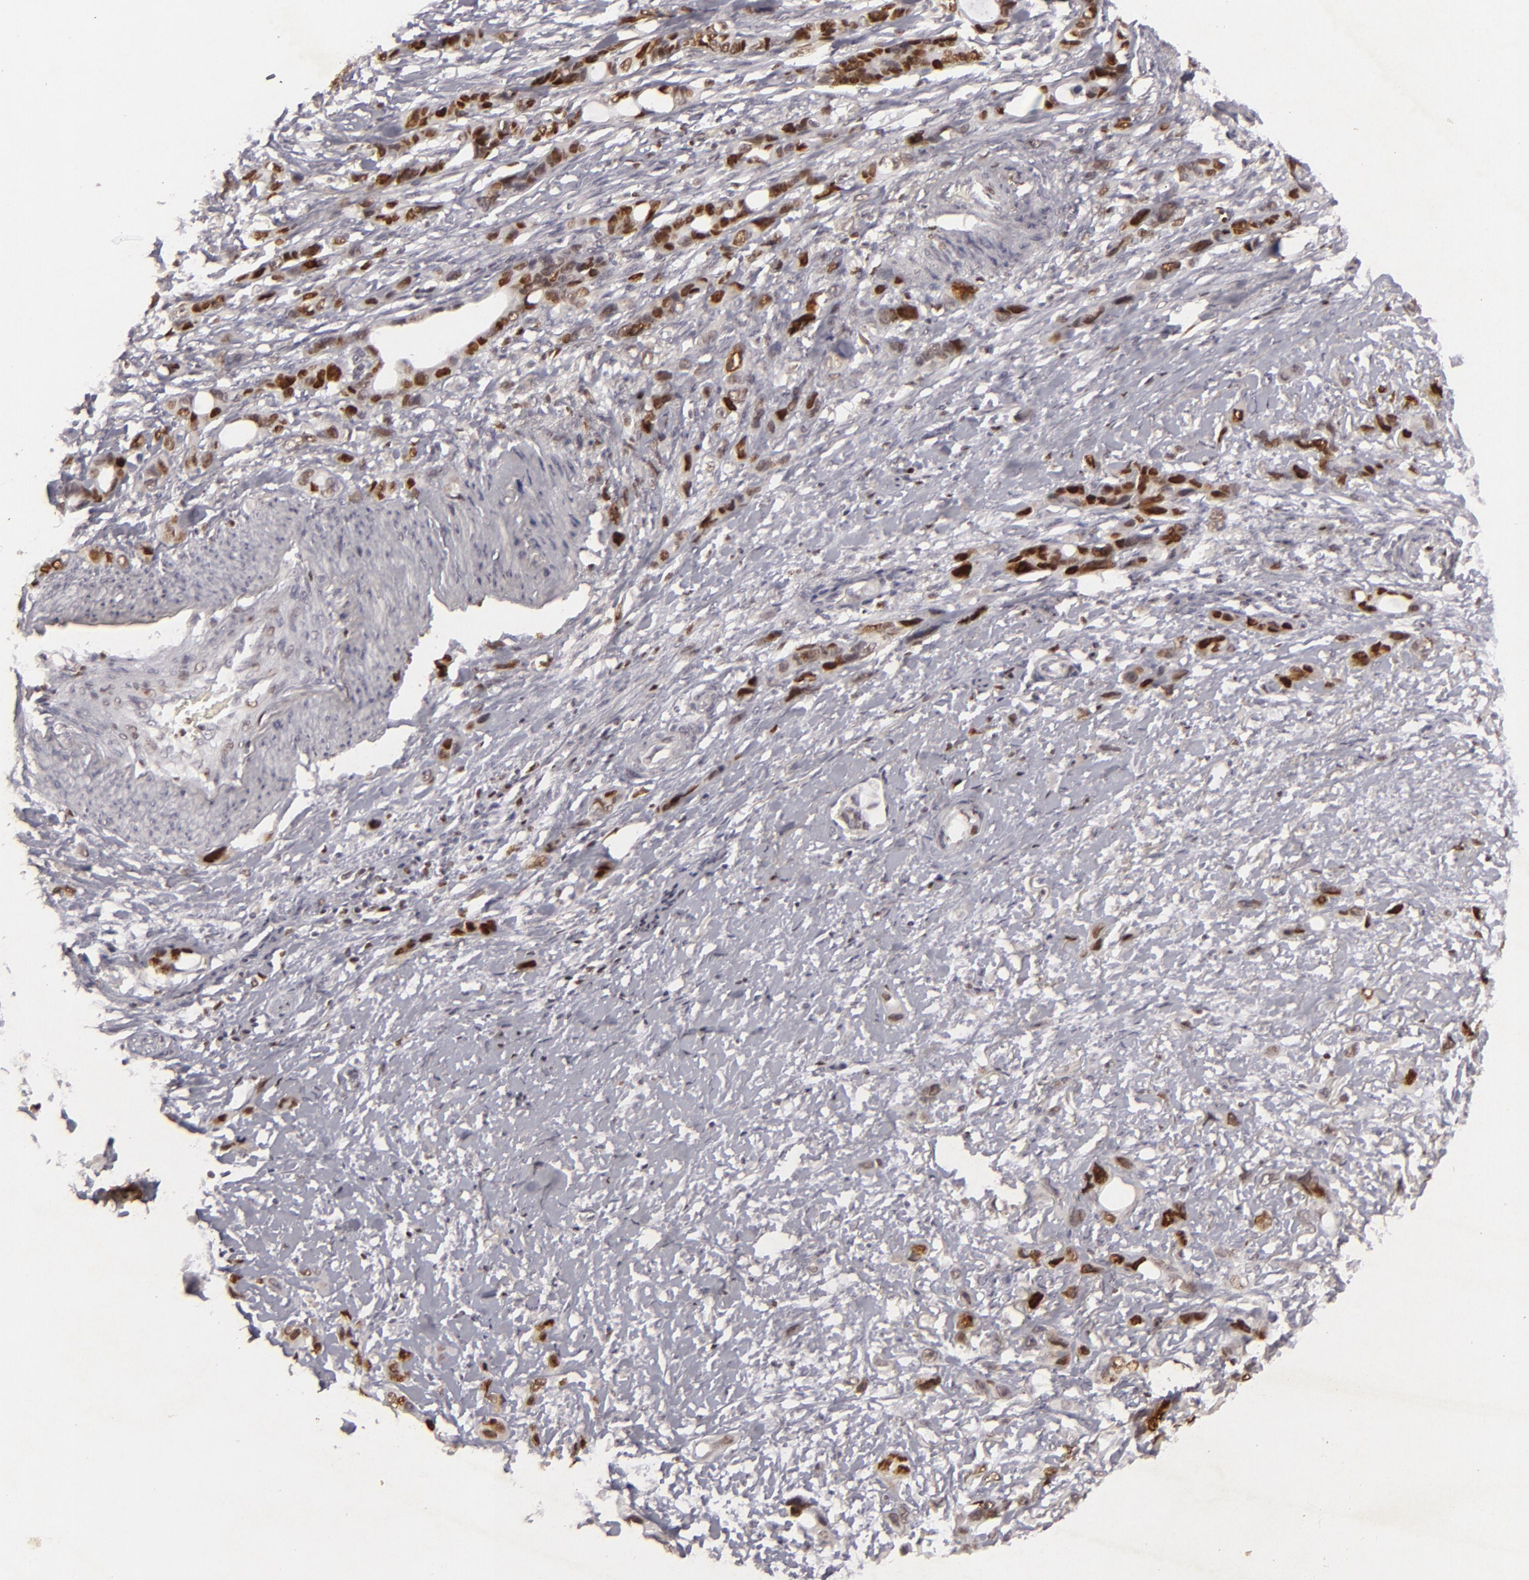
{"staining": {"intensity": "strong", "quantity": ">75%", "location": "nuclear"}, "tissue": "stomach cancer", "cell_type": "Tumor cells", "image_type": "cancer", "snomed": [{"axis": "morphology", "description": "Adenocarcinoma, NOS"}, {"axis": "topography", "description": "Stomach, upper"}], "caption": "Stomach cancer stained with immunohistochemistry (IHC) displays strong nuclear positivity in about >75% of tumor cells. Nuclei are stained in blue.", "gene": "FEN1", "patient": {"sex": "male", "age": 47}}